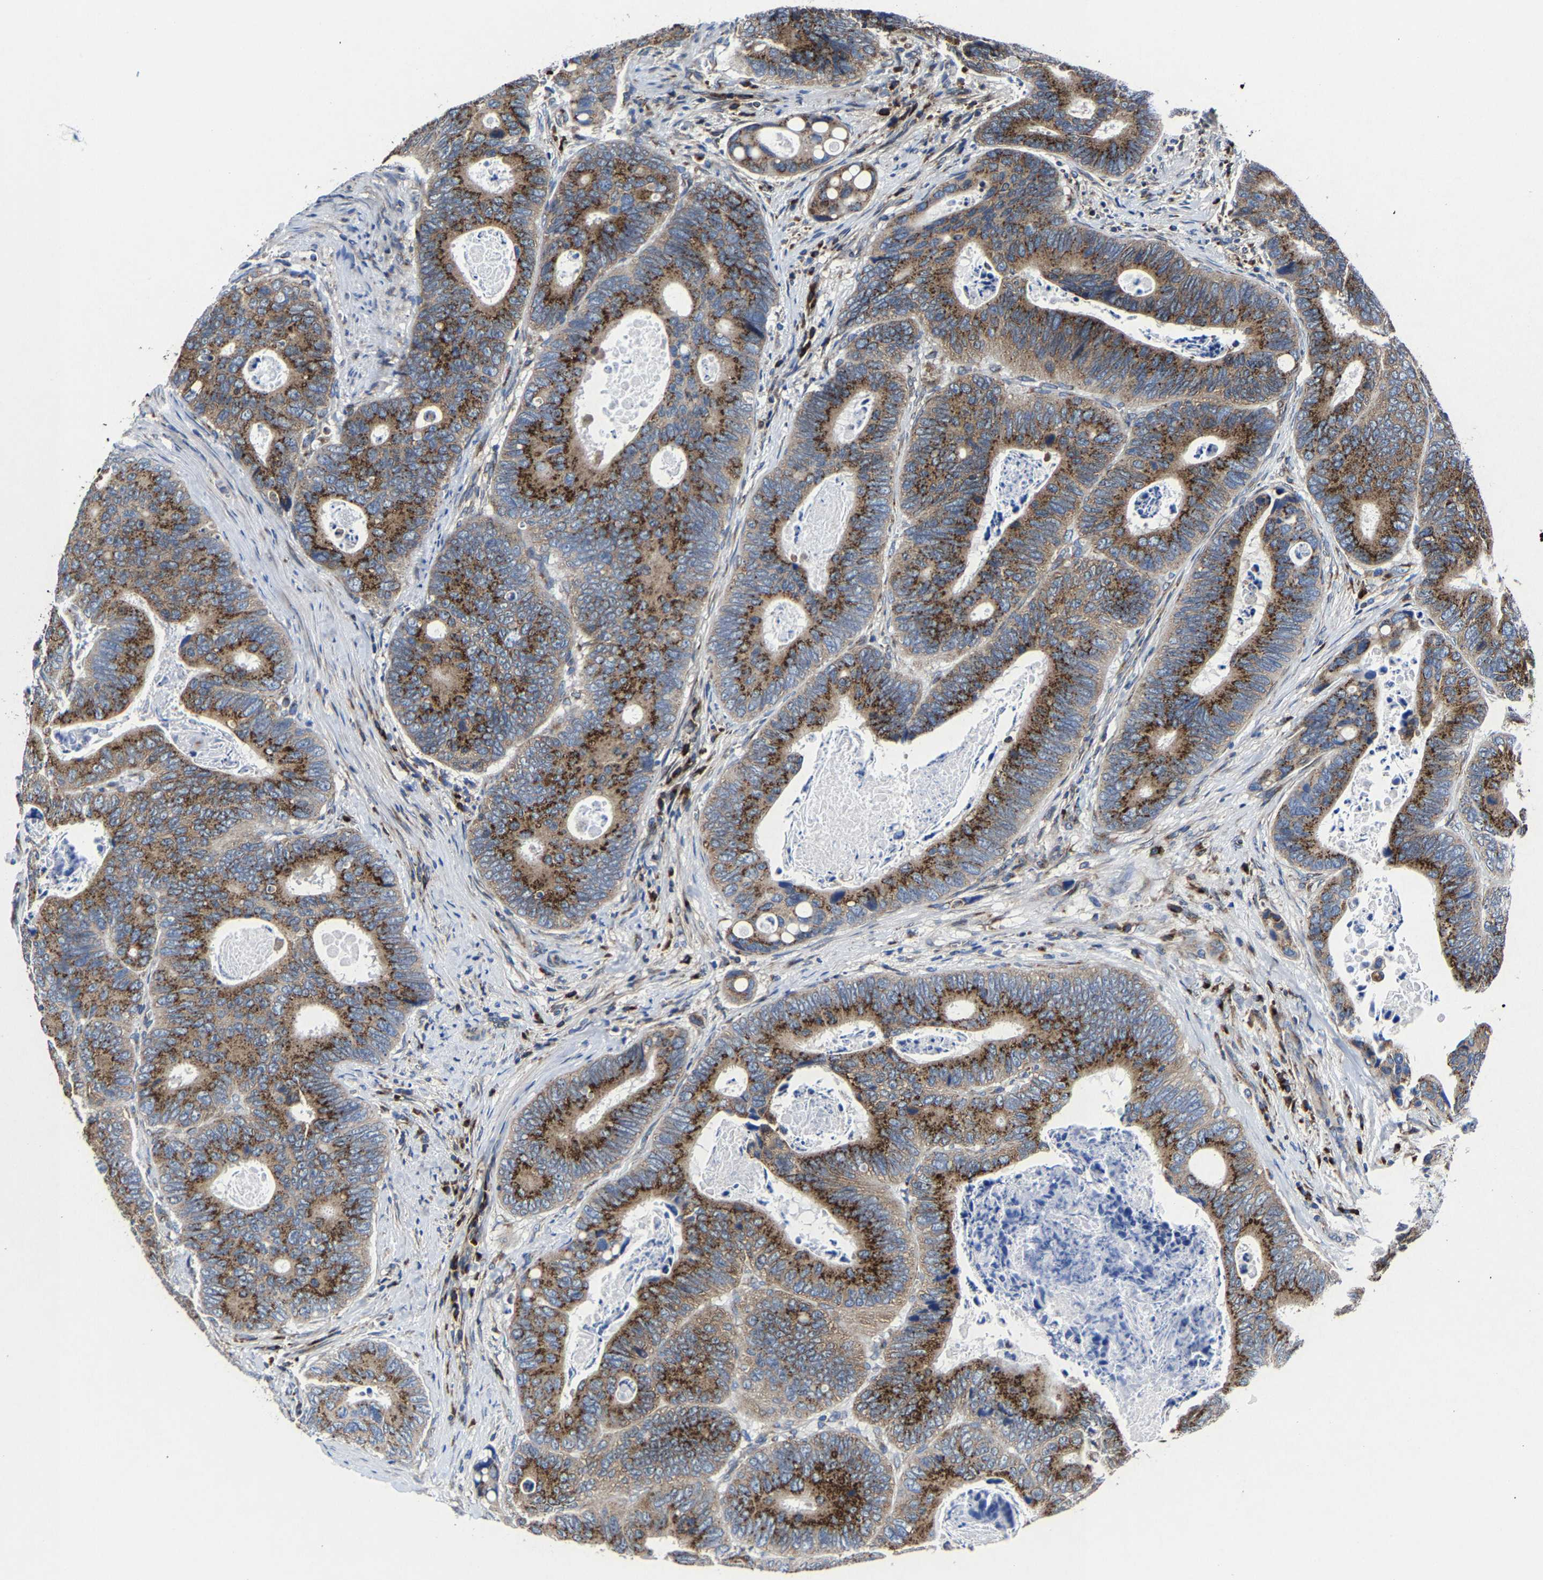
{"staining": {"intensity": "strong", "quantity": ">75%", "location": "cytoplasmic/membranous"}, "tissue": "colorectal cancer", "cell_type": "Tumor cells", "image_type": "cancer", "snomed": [{"axis": "morphology", "description": "Inflammation, NOS"}, {"axis": "morphology", "description": "Adenocarcinoma, NOS"}, {"axis": "topography", "description": "Colon"}], "caption": "There is high levels of strong cytoplasmic/membranous staining in tumor cells of colorectal adenocarcinoma, as demonstrated by immunohistochemical staining (brown color).", "gene": "EBAG9", "patient": {"sex": "male", "age": 72}}